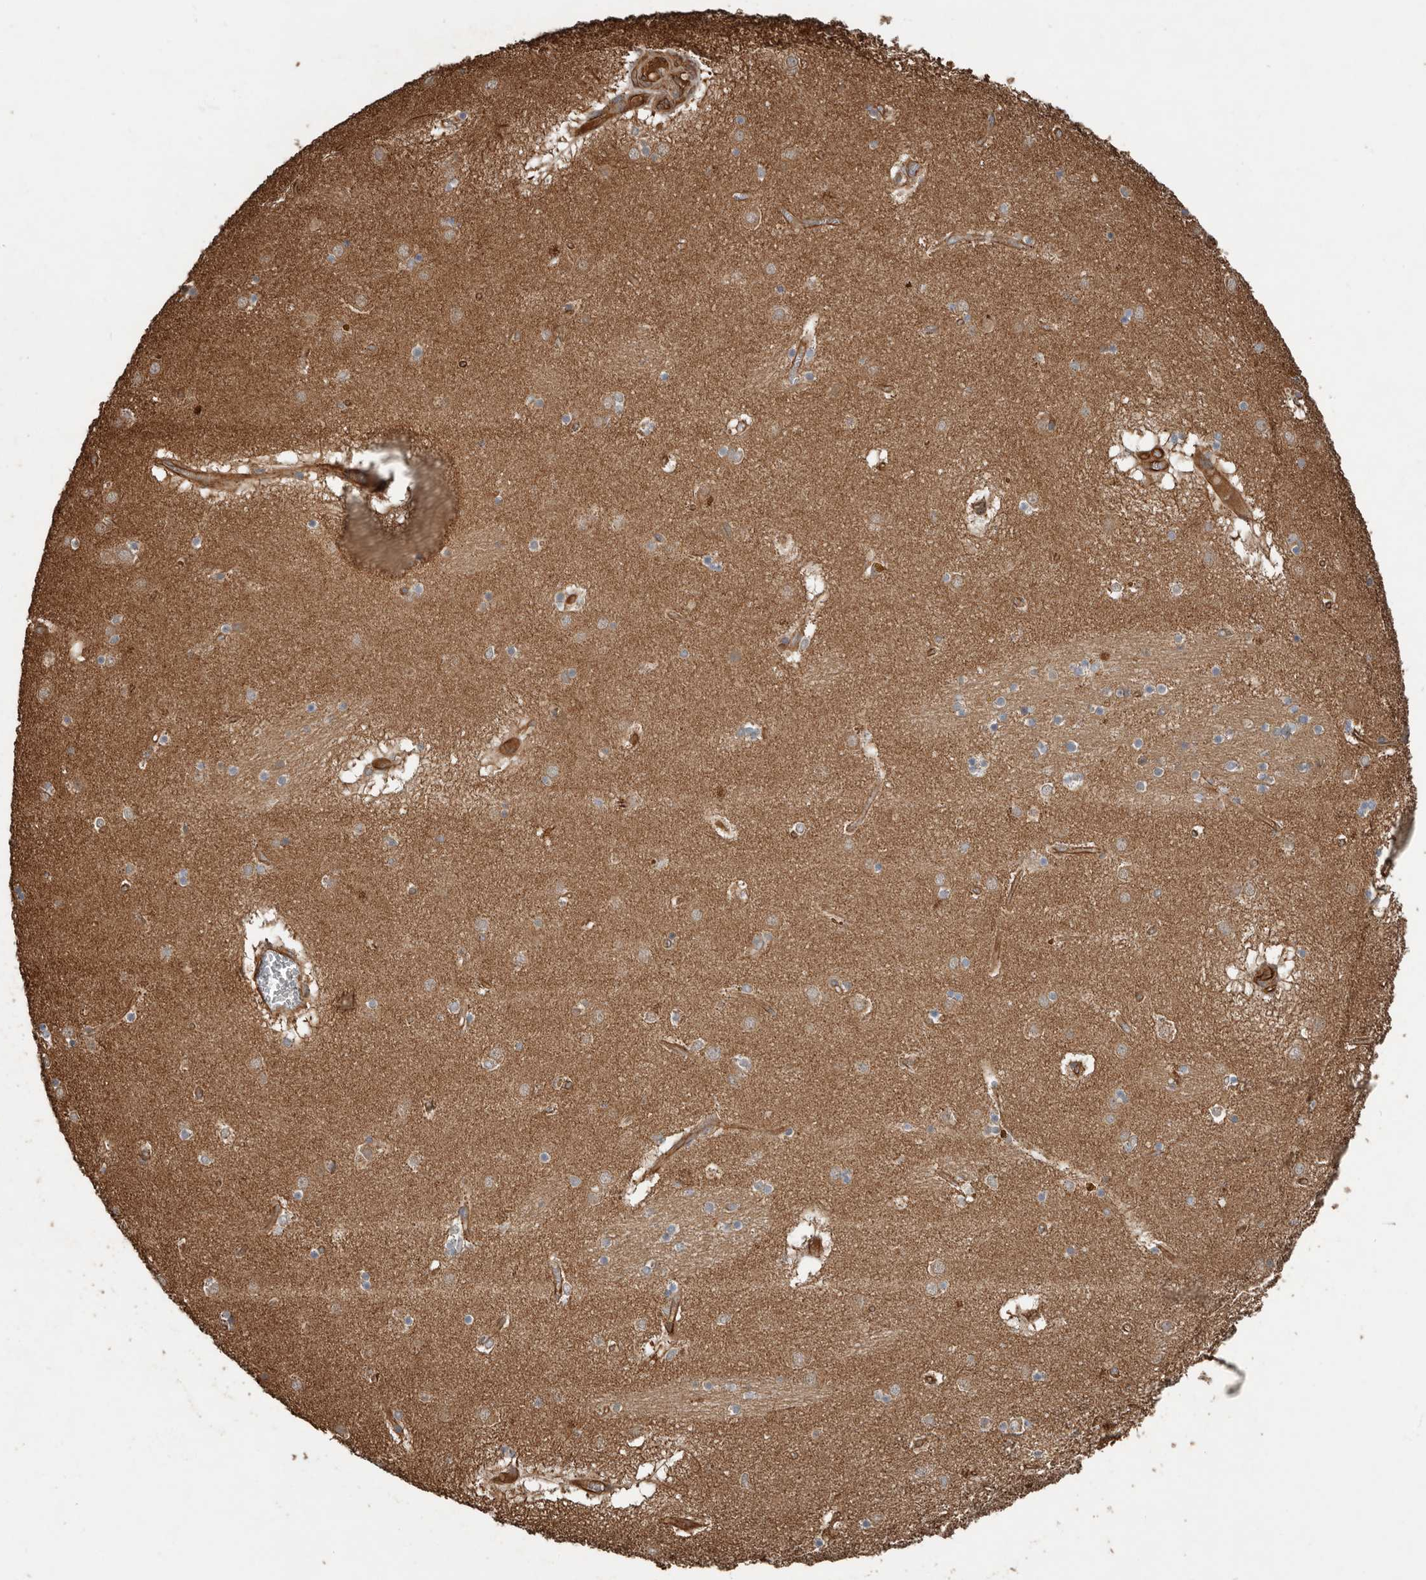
{"staining": {"intensity": "negative", "quantity": "none", "location": "none"}, "tissue": "caudate", "cell_type": "Glial cells", "image_type": "normal", "snomed": [{"axis": "morphology", "description": "Normal tissue, NOS"}, {"axis": "topography", "description": "Lateral ventricle wall"}], "caption": "Immunohistochemical staining of unremarkable caudate demonstrates no significant positivity in glial cells. (DAB immunohistochemistry (IHC) with hematoxylin counter stain).", "gene": "YOD1", "patient": {"sex": "male", "age": 70}}